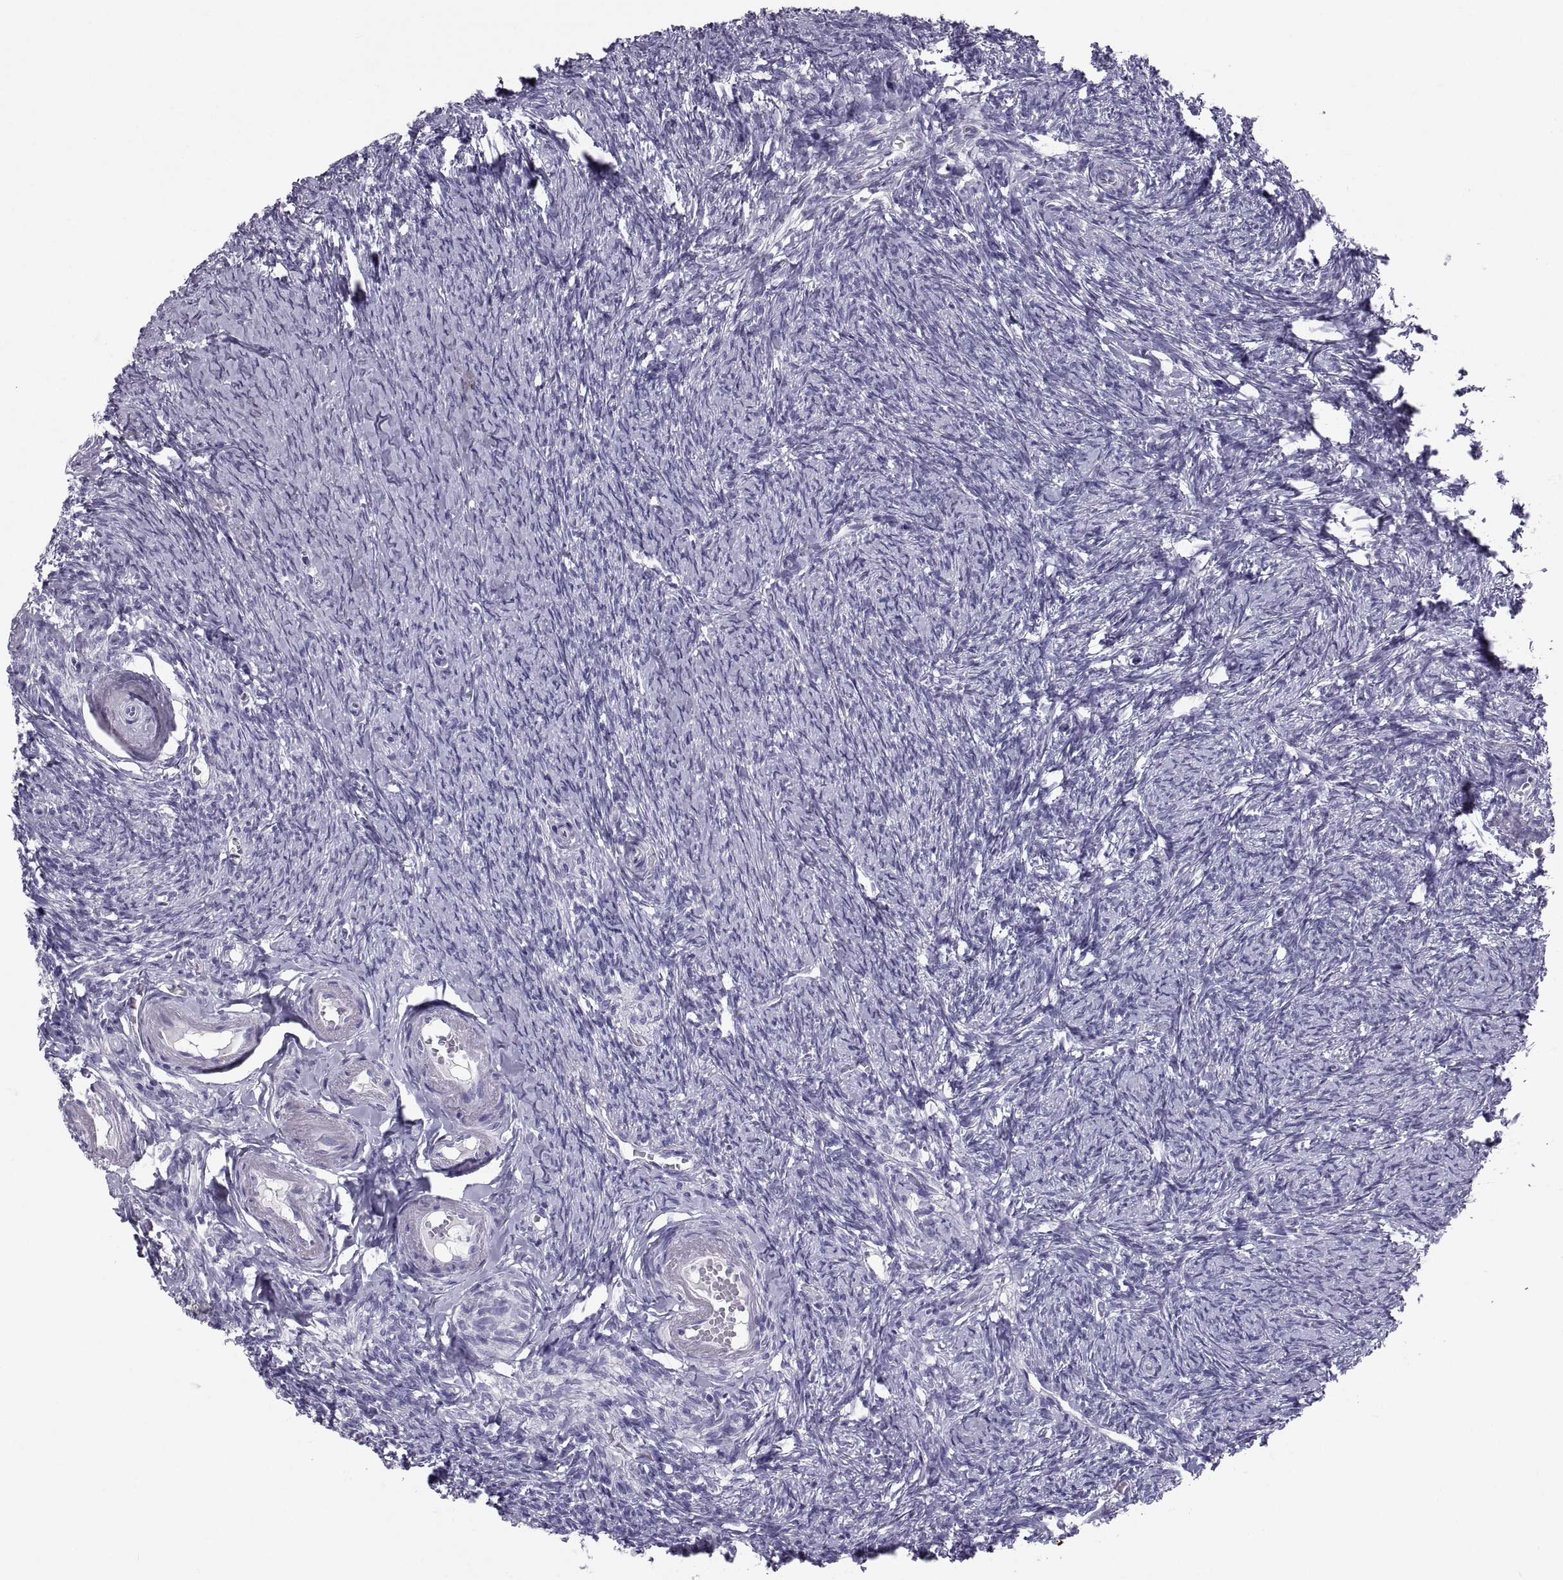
{"staining": {"intensity": "negative", "quantity": "none", "location": "none"}, "tissue": "ovary", "cell_type": "Ovarian stroma cells", "image_type": "normal", "snomed": [{"axis": "morphology", "description": "Normal tissue, NOS"}, {"axis": "topography", "description": "Ovary"}], "caption": "Image shows no significant protein staining in ovarian stroma cells of benign ovary.", "gene": "PCSK1N", "patient": {"sex": "female", "age": 72}}